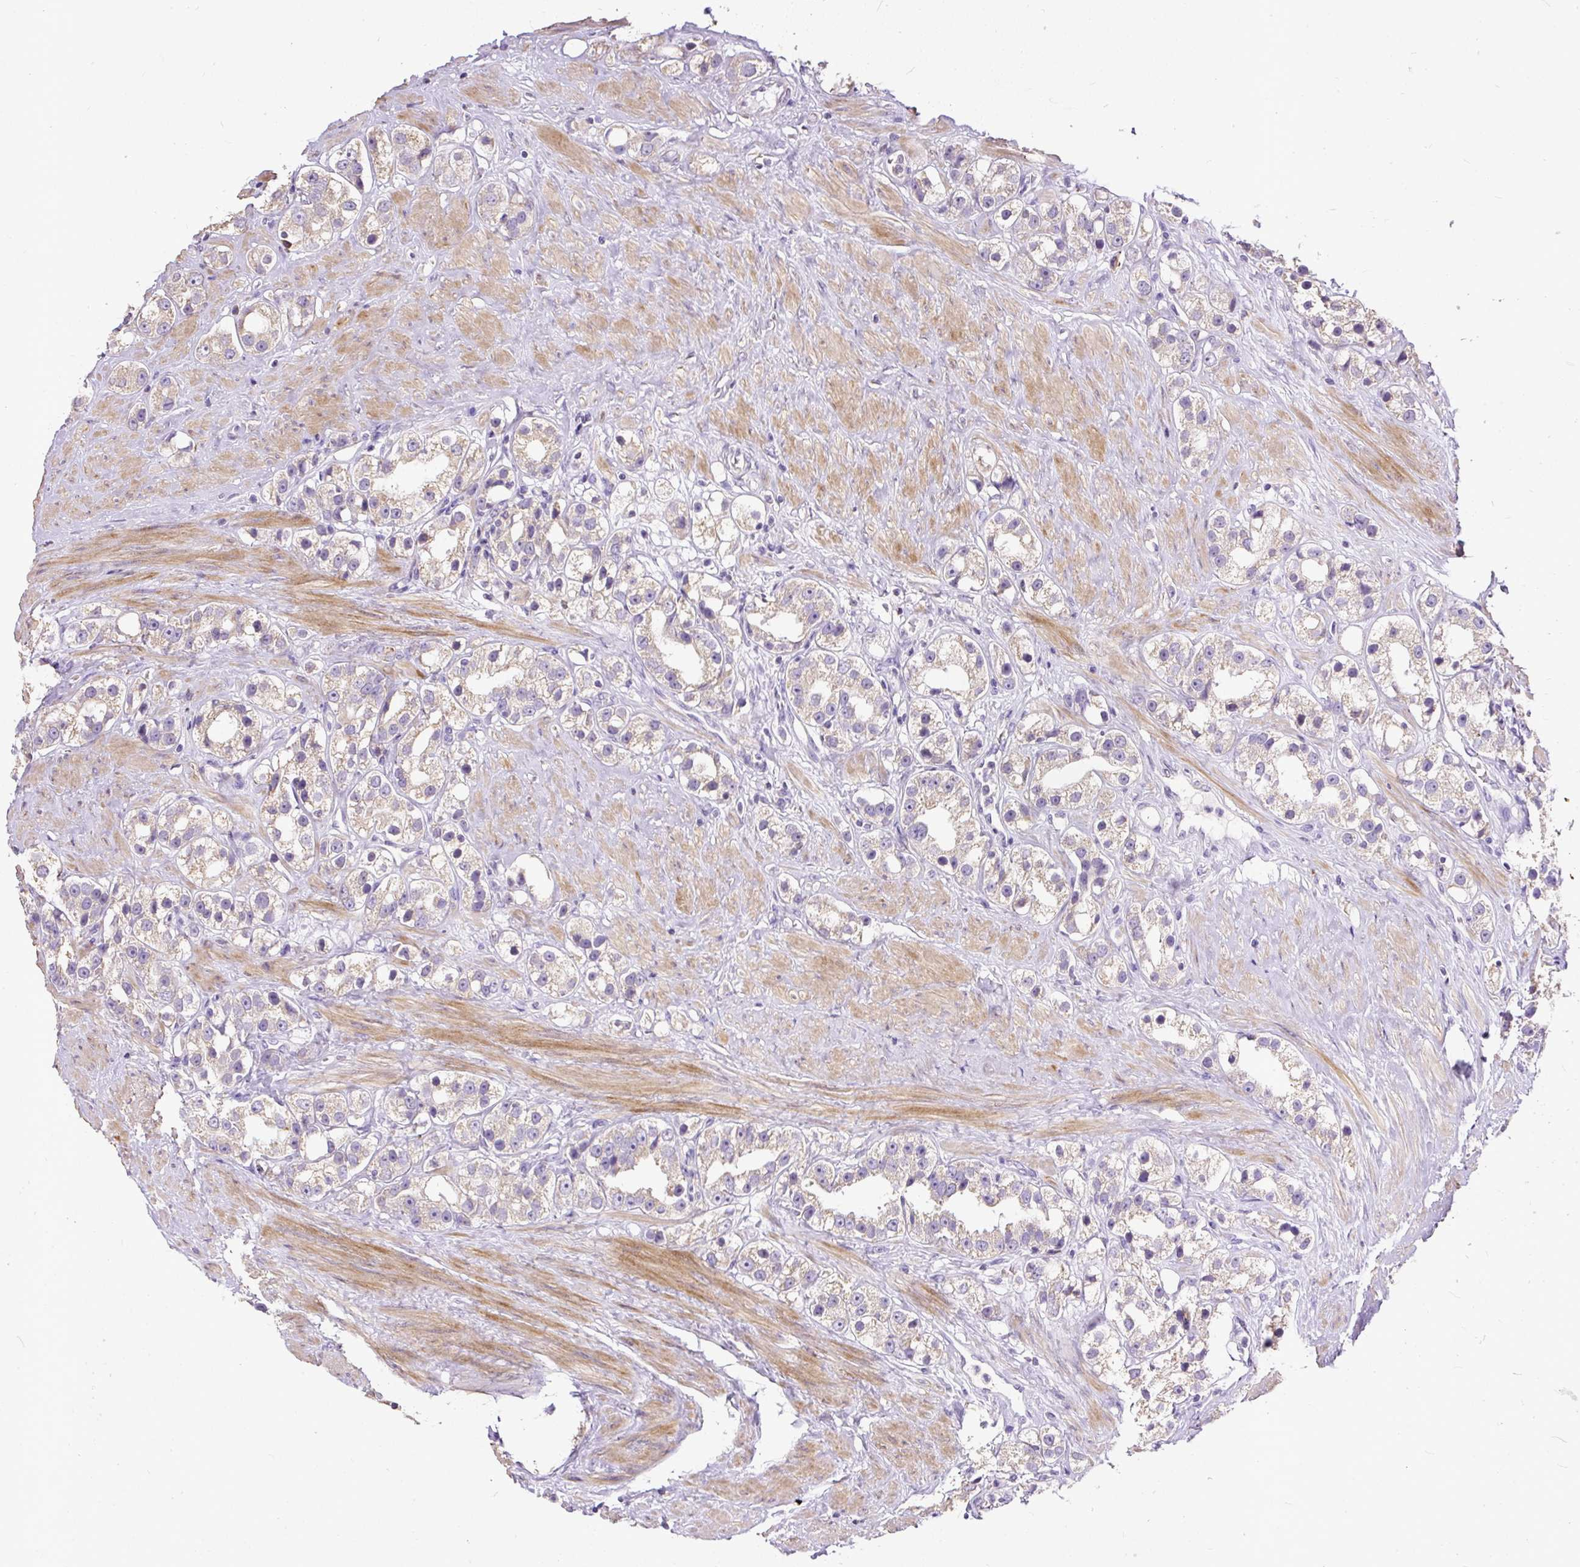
{"staining": {"intensity": "weak", "quantity": "<25%", "location": "cytoplasmic/membranous"}, "tissue": "prostate cancer", "cell_type": "Tumor cells", "image_type": "cancer", "snomed": [{"axis": "morphology", "description": "Adenocarcinoma, NOS"}, {"axis": "topography", "description": "Prostate"}], "caption": "Immunohistochemical staining of adenocarcinoma (prostate) demonstrates no significant positivity in tumor cells.", "gene": "GBX1", "patient": {"sex": "male", "age": 79}}